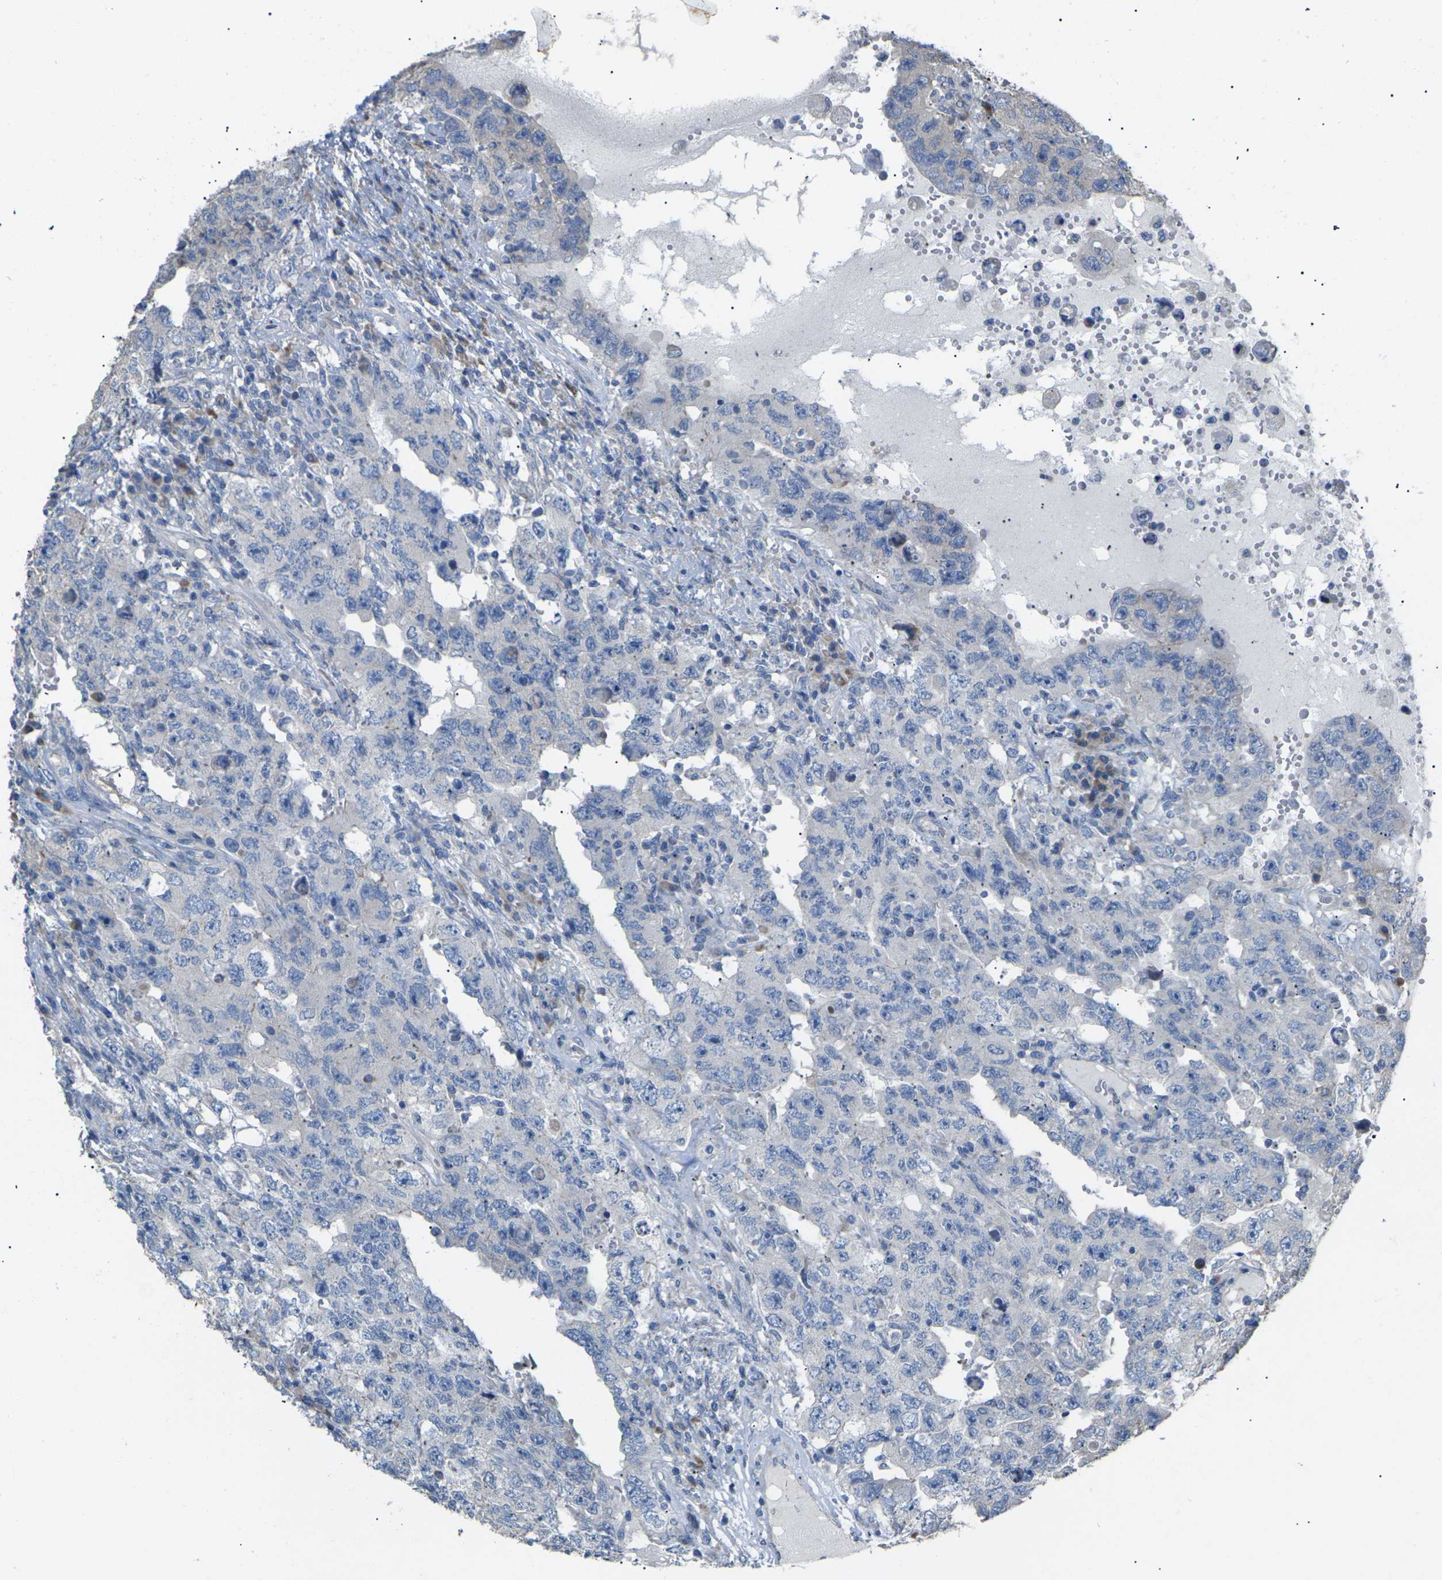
{"staining": {"intensity": "negative", "quantity": "none", "location": "none"}, "tissue": "testis cancer", "cell_type": "Tumor cells", "image_type": "cancer", "snomed": [{"axis": "morphology", "description": "Carcinoma, Embryonal, NOS"}, {"axis": "topography", "description": "Testis"}], "caption": "An immunohistochemistry (IHC) histopathology image of testis cancer is shown. There is no staining in tumor cells of testis cancer. The staining was performed using DAB to visualize the protein expression in brown, while the nuclei were stained in blue with hematoxylin (Magnification: 20x).", "gene": "KLHDC8B", "patient": {"sex": "male", "age": 26}}